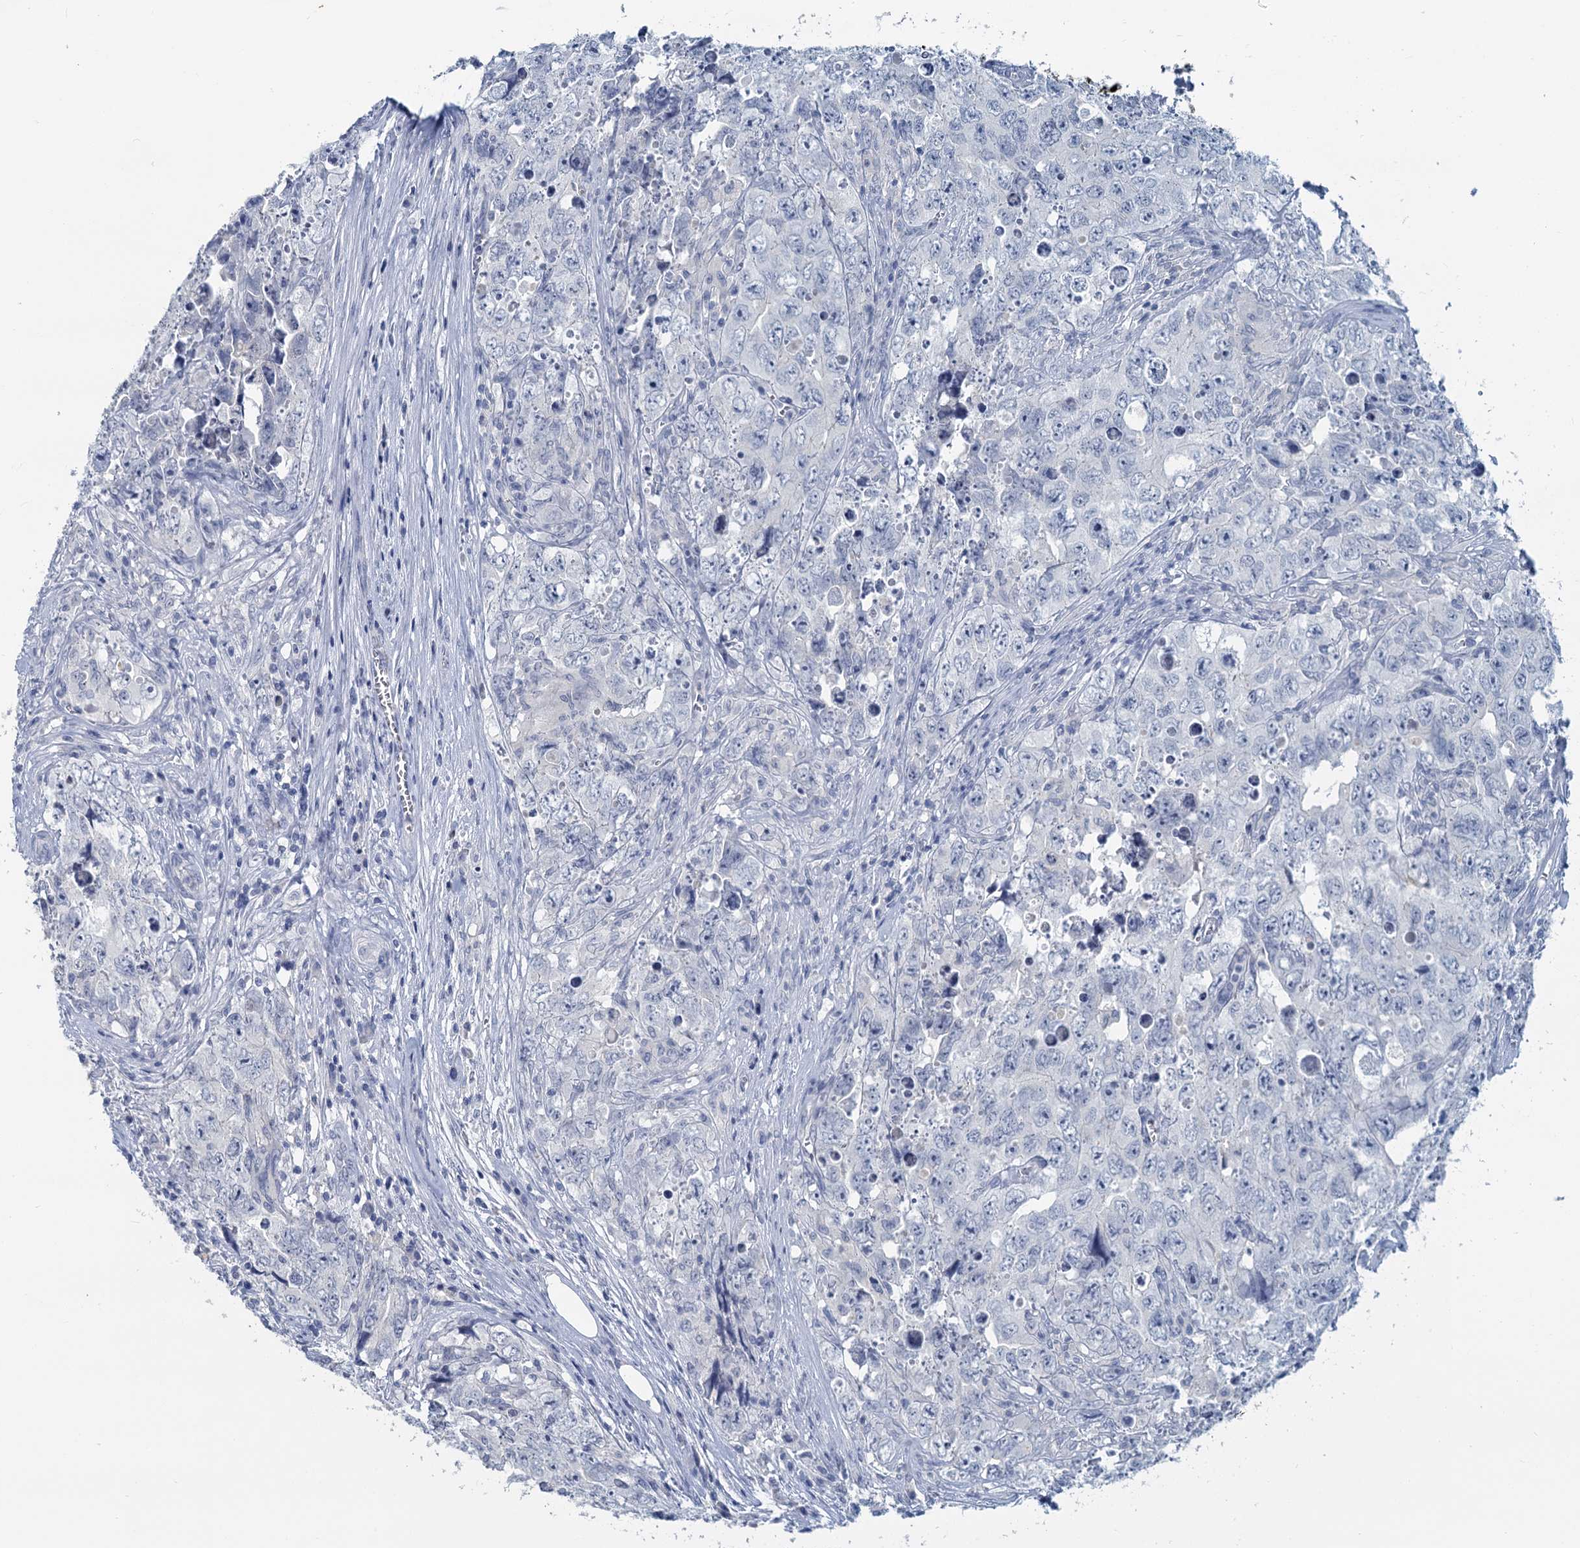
{"staining": {"intensity": "negative", "quantity": "none", "location": "none"}, "tissue": "testis cancer", "cell_type": "Tumor cells", "image_type": "cancer", "snomed": [{"axis": "morphology", "description": "Seminoma, NOS"}, {"axis": "morphology", "description": "Carcinoma, Embryonal, NOS"}, {"axis": "topography", "description": "Testis"}], "caption": "The photomicrograph demonstrates no staining of tumor cells in testis seminoma.", "gene": "CHGA", "patient": {"sex": "male", "age": 43}}